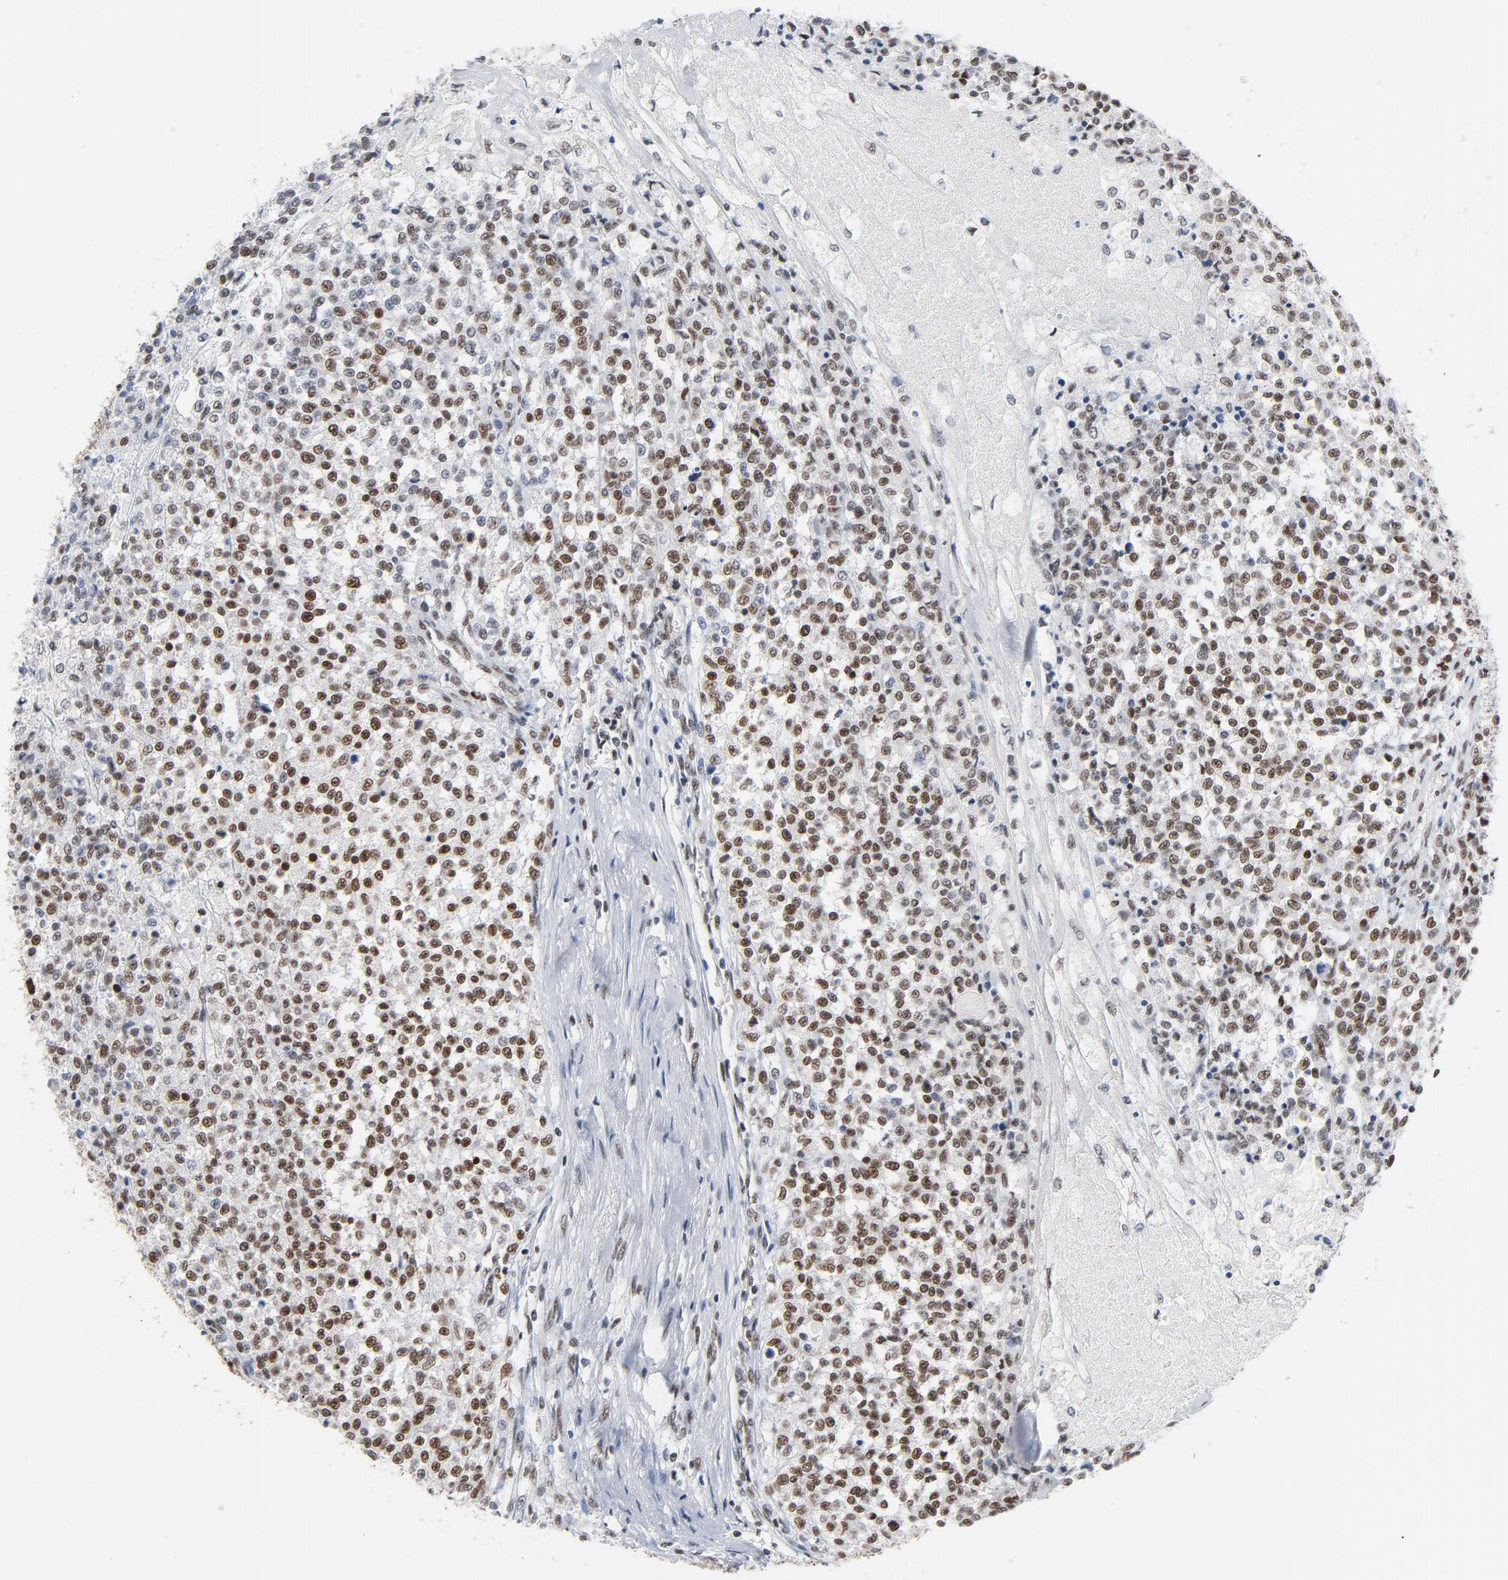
{"staining": {"intensity": "moderate", "quantity": ">75%", "location": "nuclear"}, "tissue": "testis cancer", "cell_type": "Tumor cells", "image_type": "cancer", "snomed": [{"axis": "morphology", "description": "Seminoma, NOS"}, {"axis": "topography", "description": "Testis"}], "caption": "About >75% of tumor cells in human seminoma (testis) reveal moderate nuclear protein expression as visualized by brown immunohistochemical staining.", "gene": "CSTF2", "patient": {"sex": "male", "age": 59}}